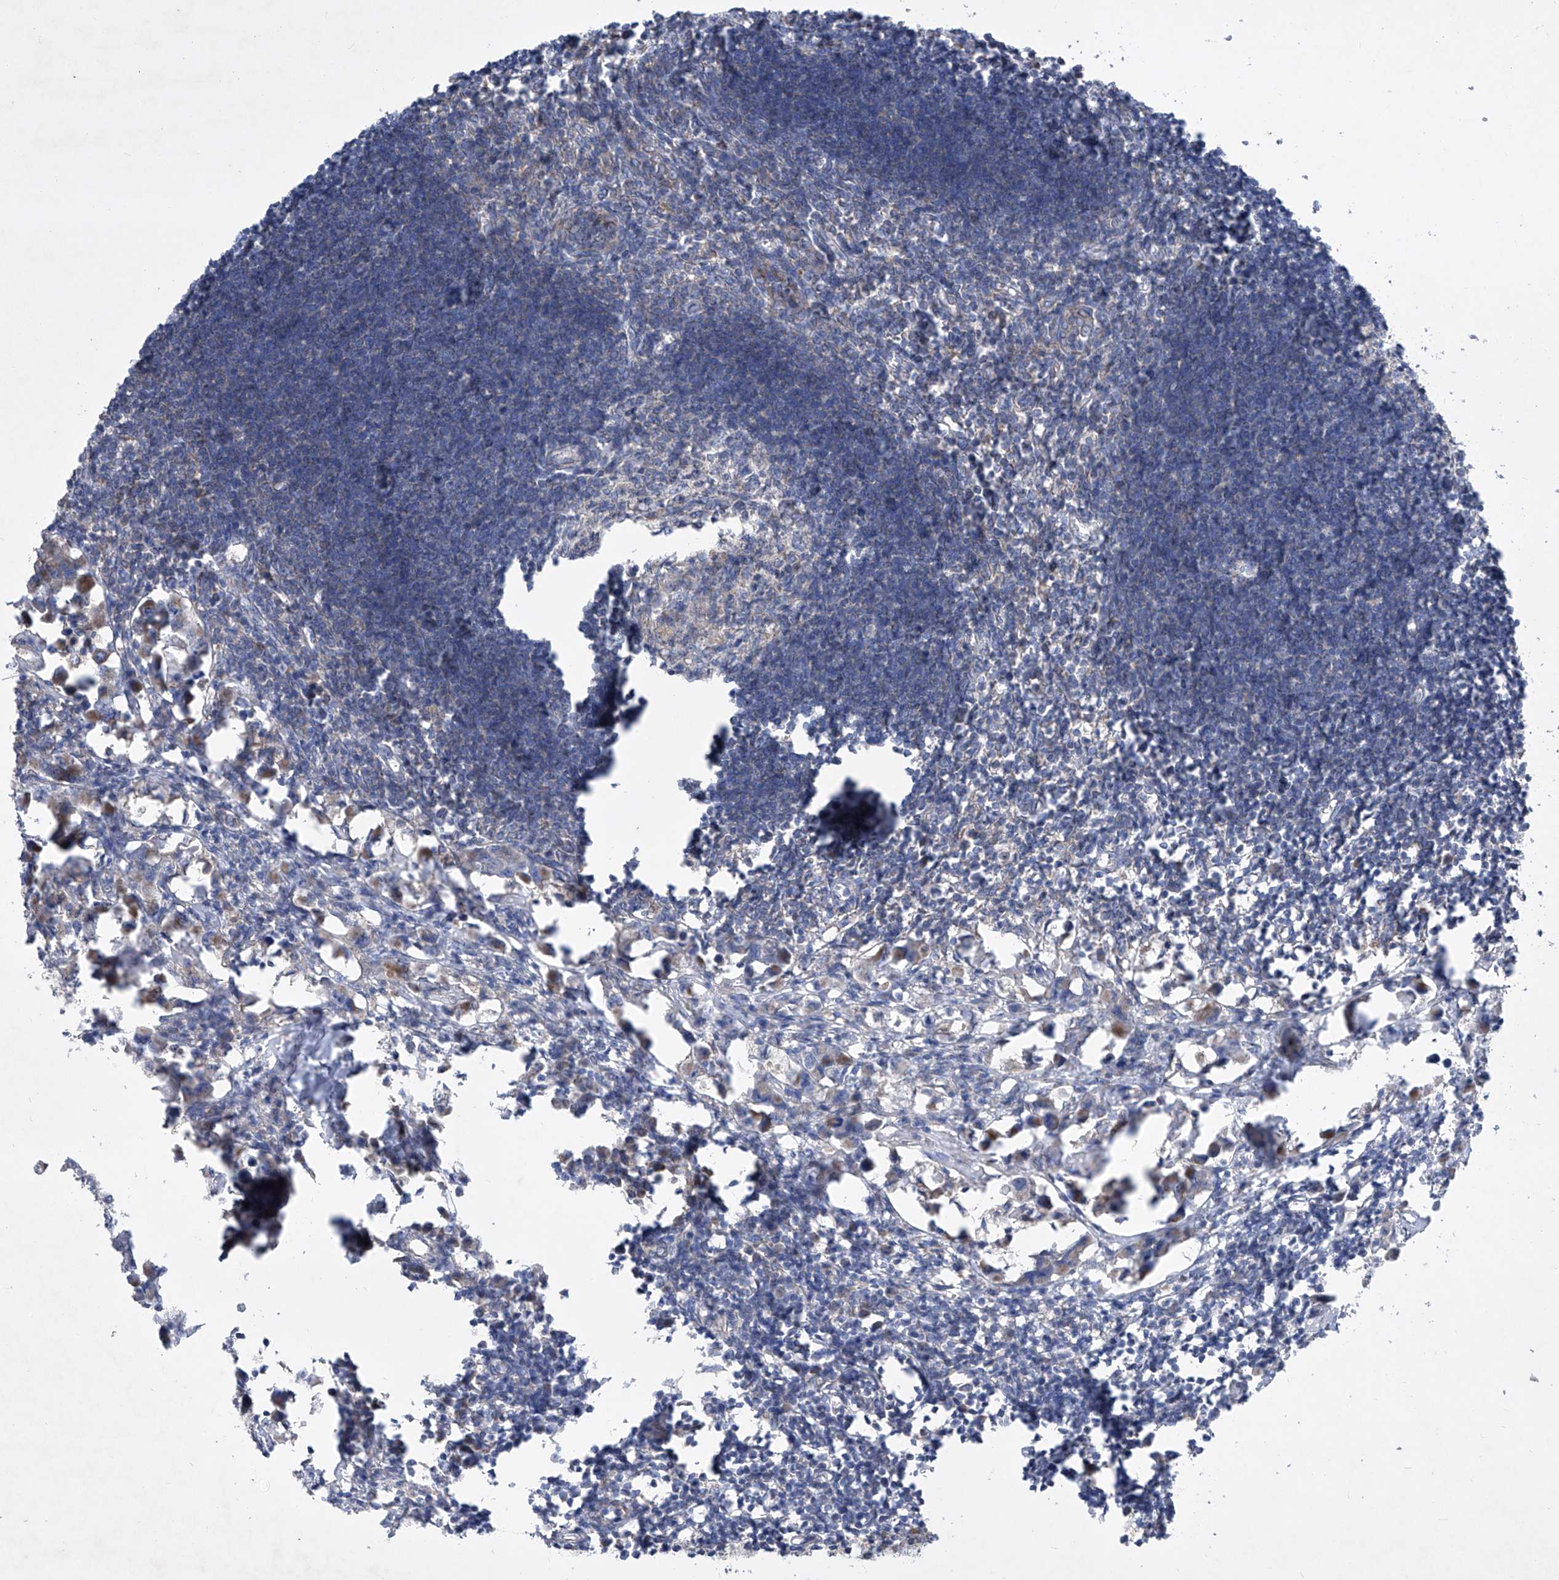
{"staining": {"intensity": "negative", "quantity": "none", "location": "none"}, "tissue": "lymph node", "cell_type": "Germinal center cells", "image_type": "normal", "snomed": [{"axis": "morphology", "description": "Normal tissue, NOS"}, {"axis": "morphology", "description": "Malignant melanoma, Metastatic site"}, {"axis": "topography", "description": "Lymph node"}], "caption": "Germinal center cells show no significant staining in normal lymph node.", "gene": "COQ3", "patient": {"sex": "male", "age": 41}}